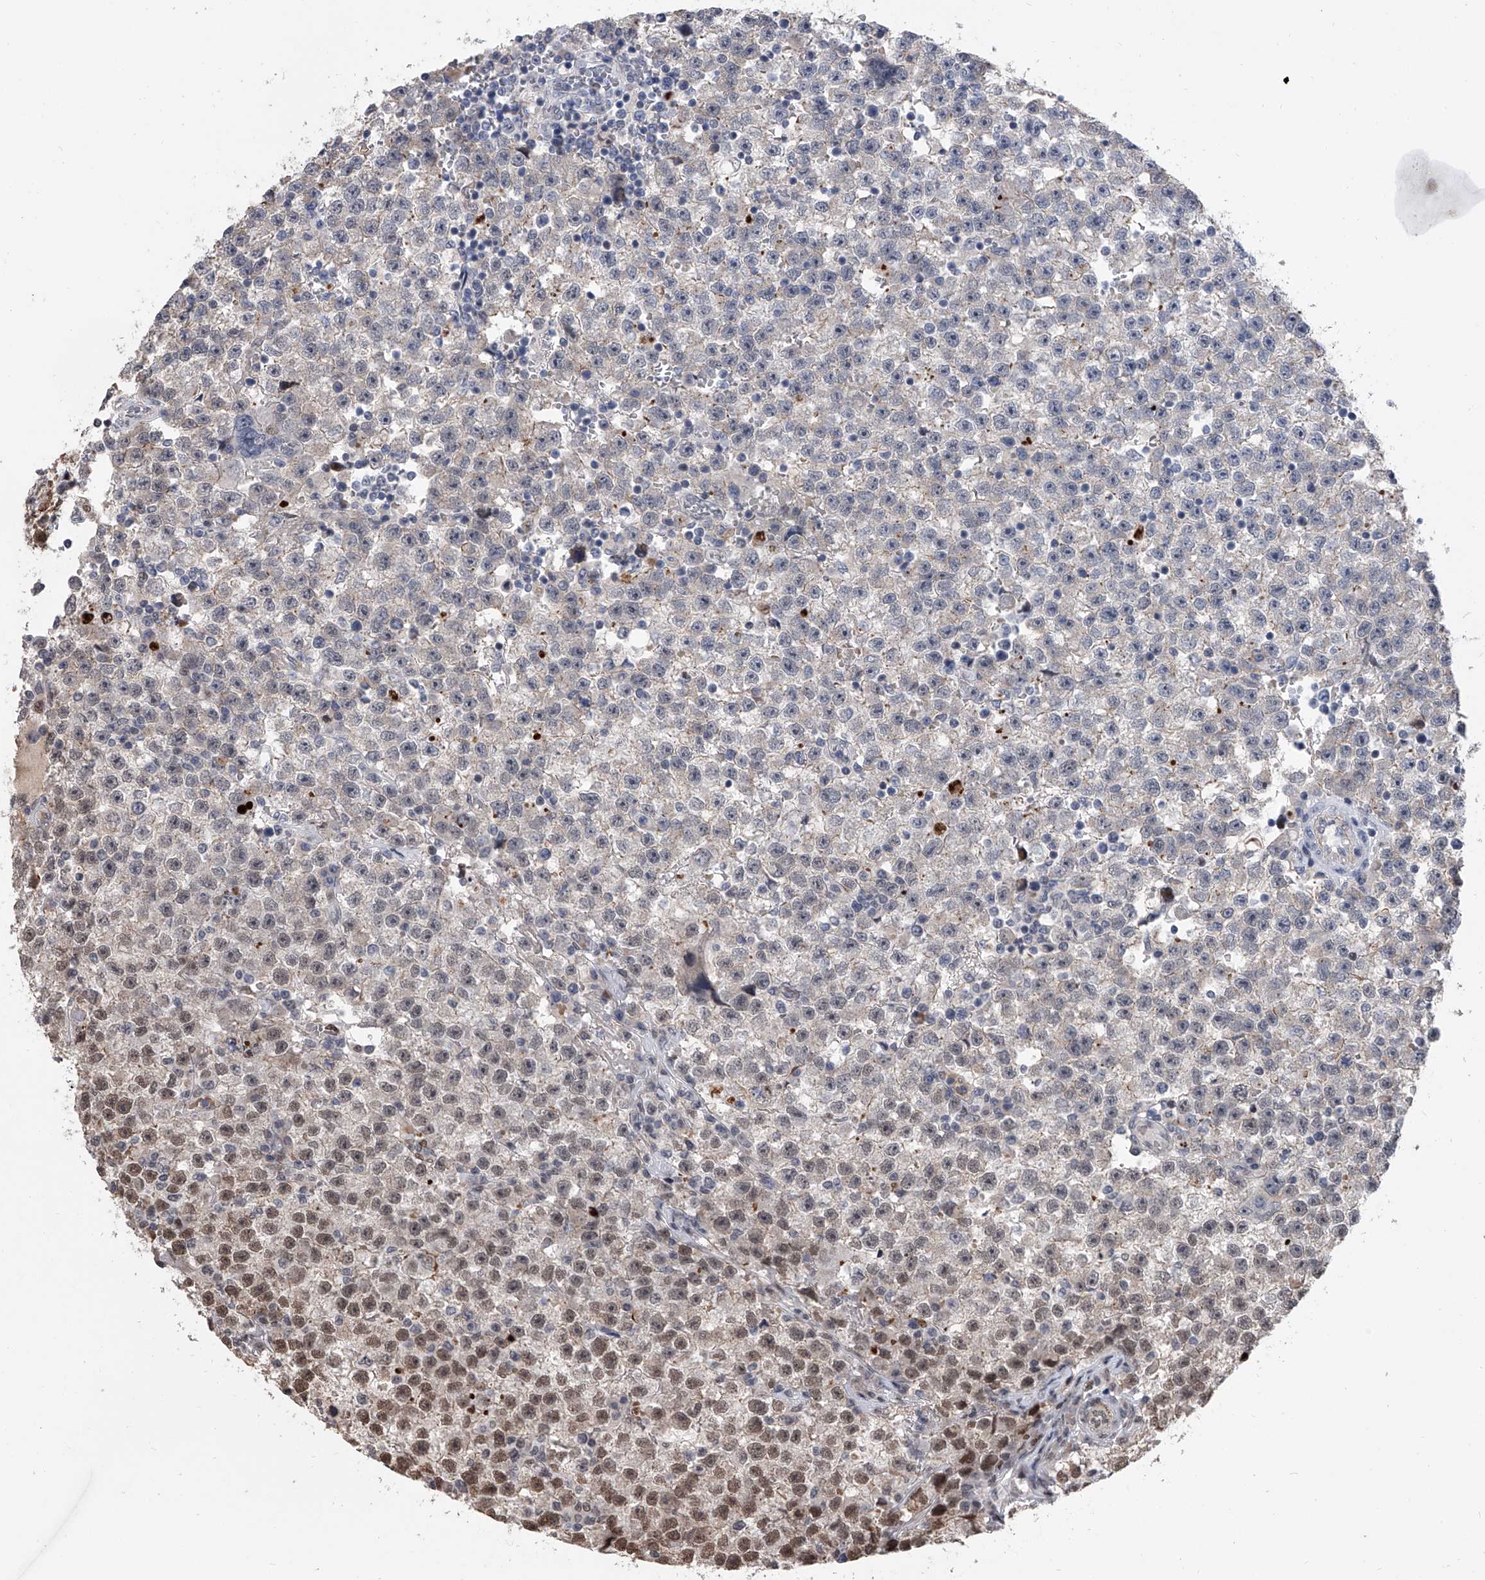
{"staining": {"intensity": "moderate", "quantity": "25%-75%", "location": "nuclear"}, "tissue": "testis cancer", "cell_type": "Tumor cells", "image_type": "cancer", "snomed": [{"axis": "morphology", "description": "Seminoma, NOS"}, {"axis": "topography", "description": "Testis"}], "caption": "Immunohistochemical staining of human seminoma (testis) exhibits moderate nuclear protein positivity in about 25%-75% of tumor cells. (brown staining indicates protein expression, while blue staining denotes nuclei).", "gene": "ZNF426", "patient": {"sex": "male", "age": 22}}